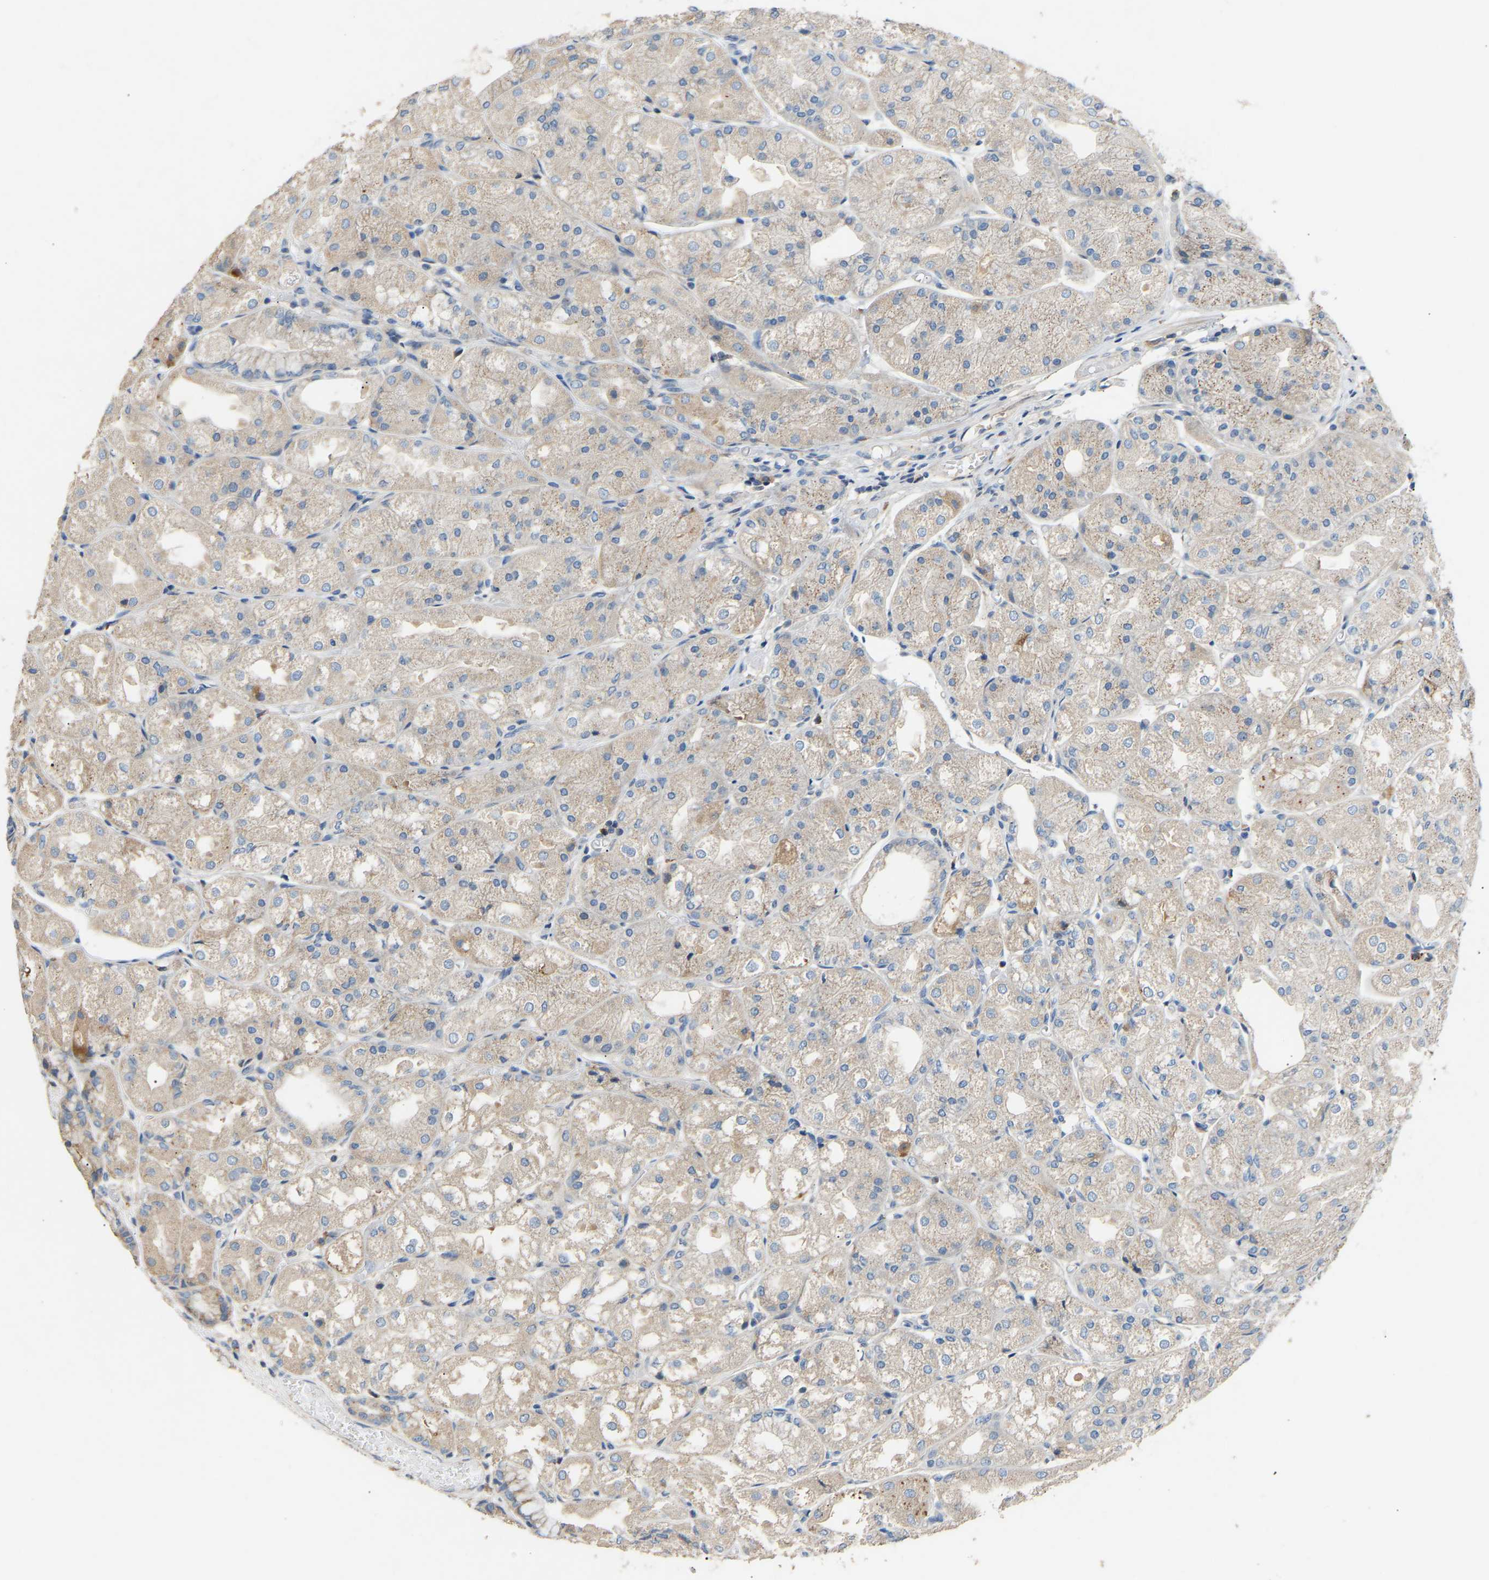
{"staining": {"intensity": "weak", "quantity": "<25%", "location": "cytoplasmic/membranous"}, "tissue": "stomach", "cell_type": "Glandular cells", "image_type": "normal", "snomed": [{"axis": "morphology", "description": "Normal tissue, NOS"}, {"axis": "topography", "description": "Stomach, upper"}], "caption": "Immunohistochemical staining of normal human stomach reveals no significant expression in glandular cells. The staining was performed using DAB to visualize the protein expression in brown, while the nuclei were stained in blue with hematoxylin (Magnification: 20x).", "gene": "RGP1", "patient": {"sex": "male", "age": 72}}